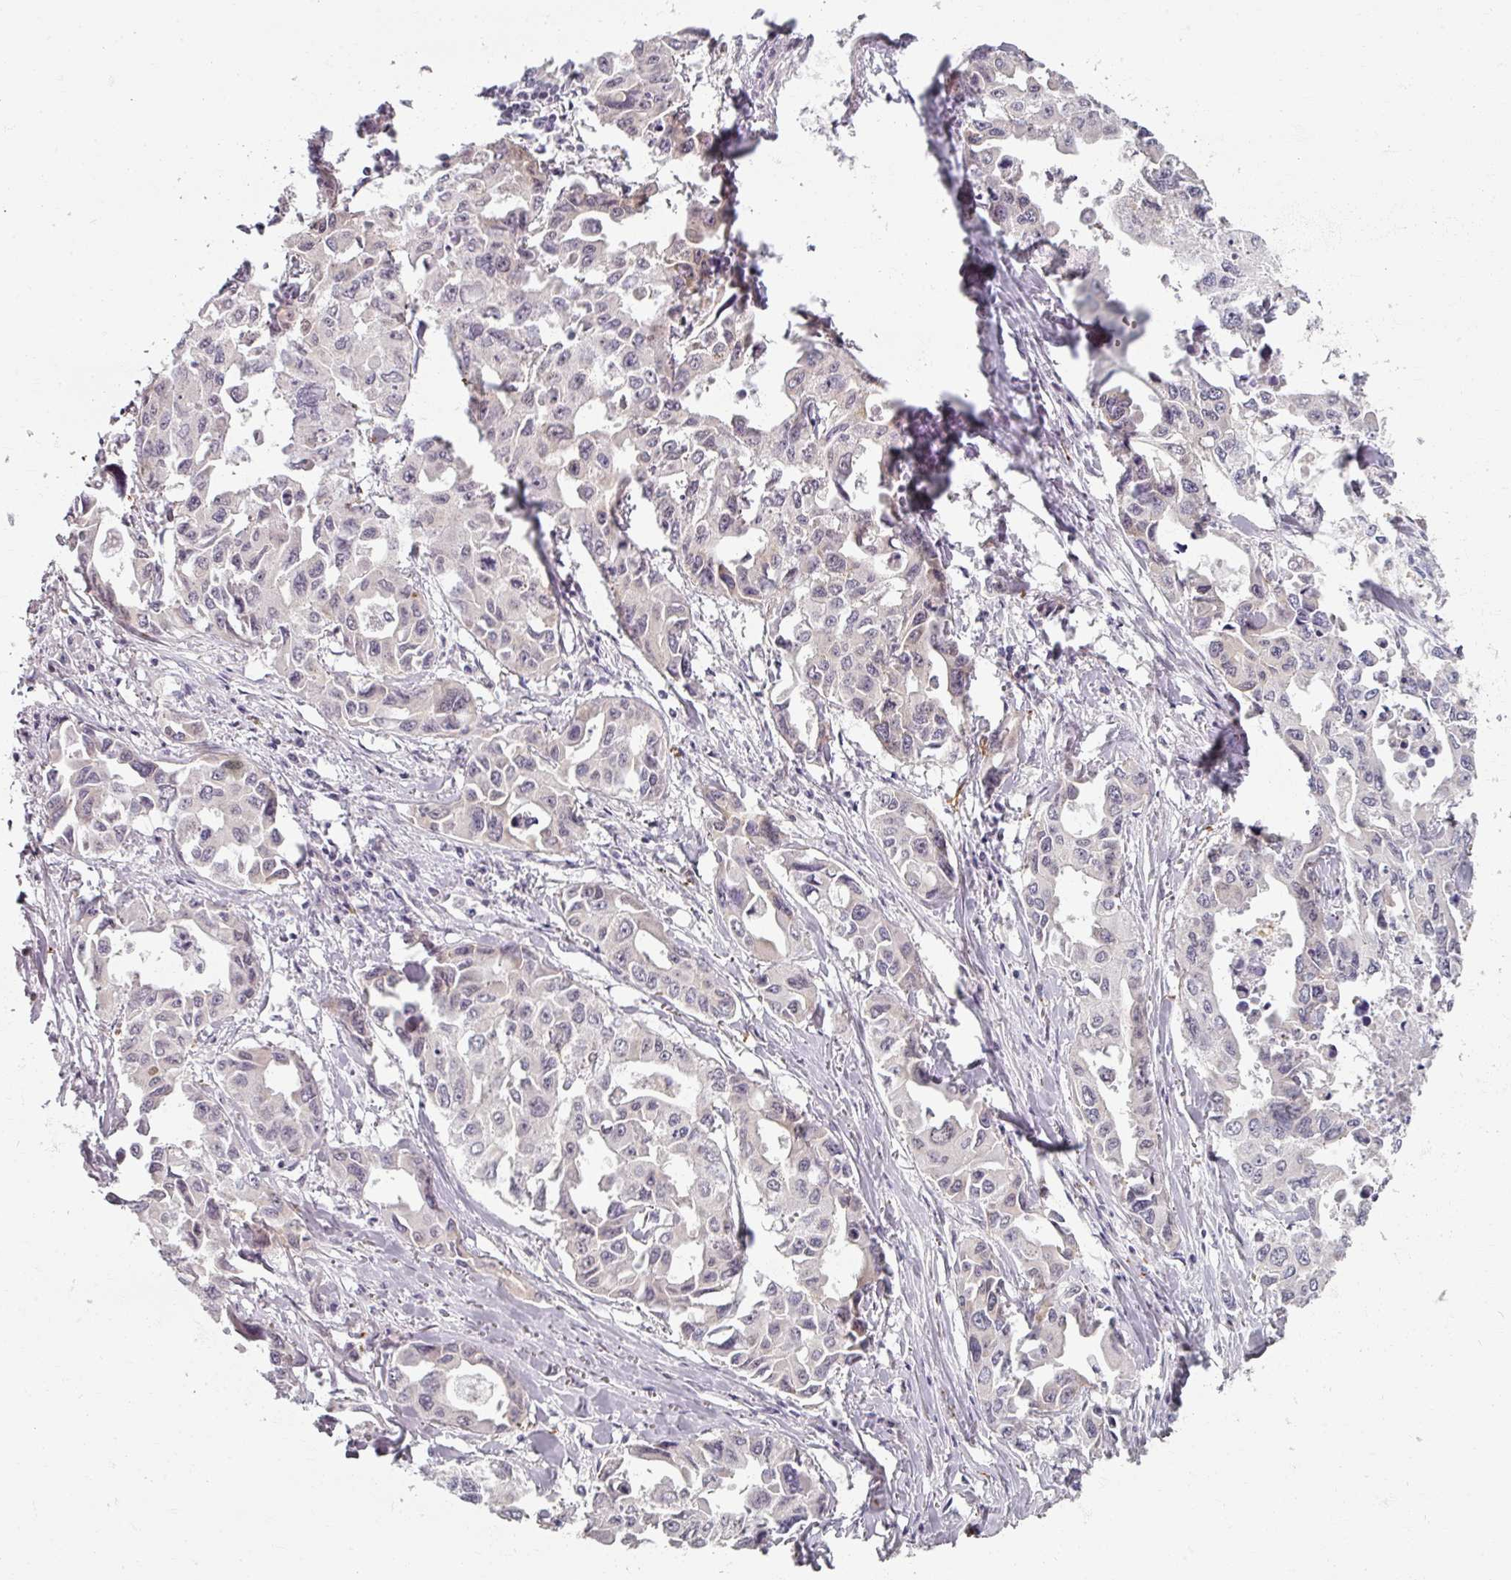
{"staining": {"intensity": "negative", "quantity": "none", "location": "none"}, "tissue": "lung cancer", "cell_type": "Tumor cells", "image_type": "cancer", "snomed": [{"axis": "morphology", "description": "Adenocarcinoma, NOS"}, {"axis": "topography", "description": "Lung"}], "caption": "Immunohistochemistry (IHC) photomicrograph of neoplastic tissue: lung cancer stained with DAB reveals no significant protein positivity in tumor cells.", "gene": "RIPOR3", "patient": {"sex": "male", "age": 64}}